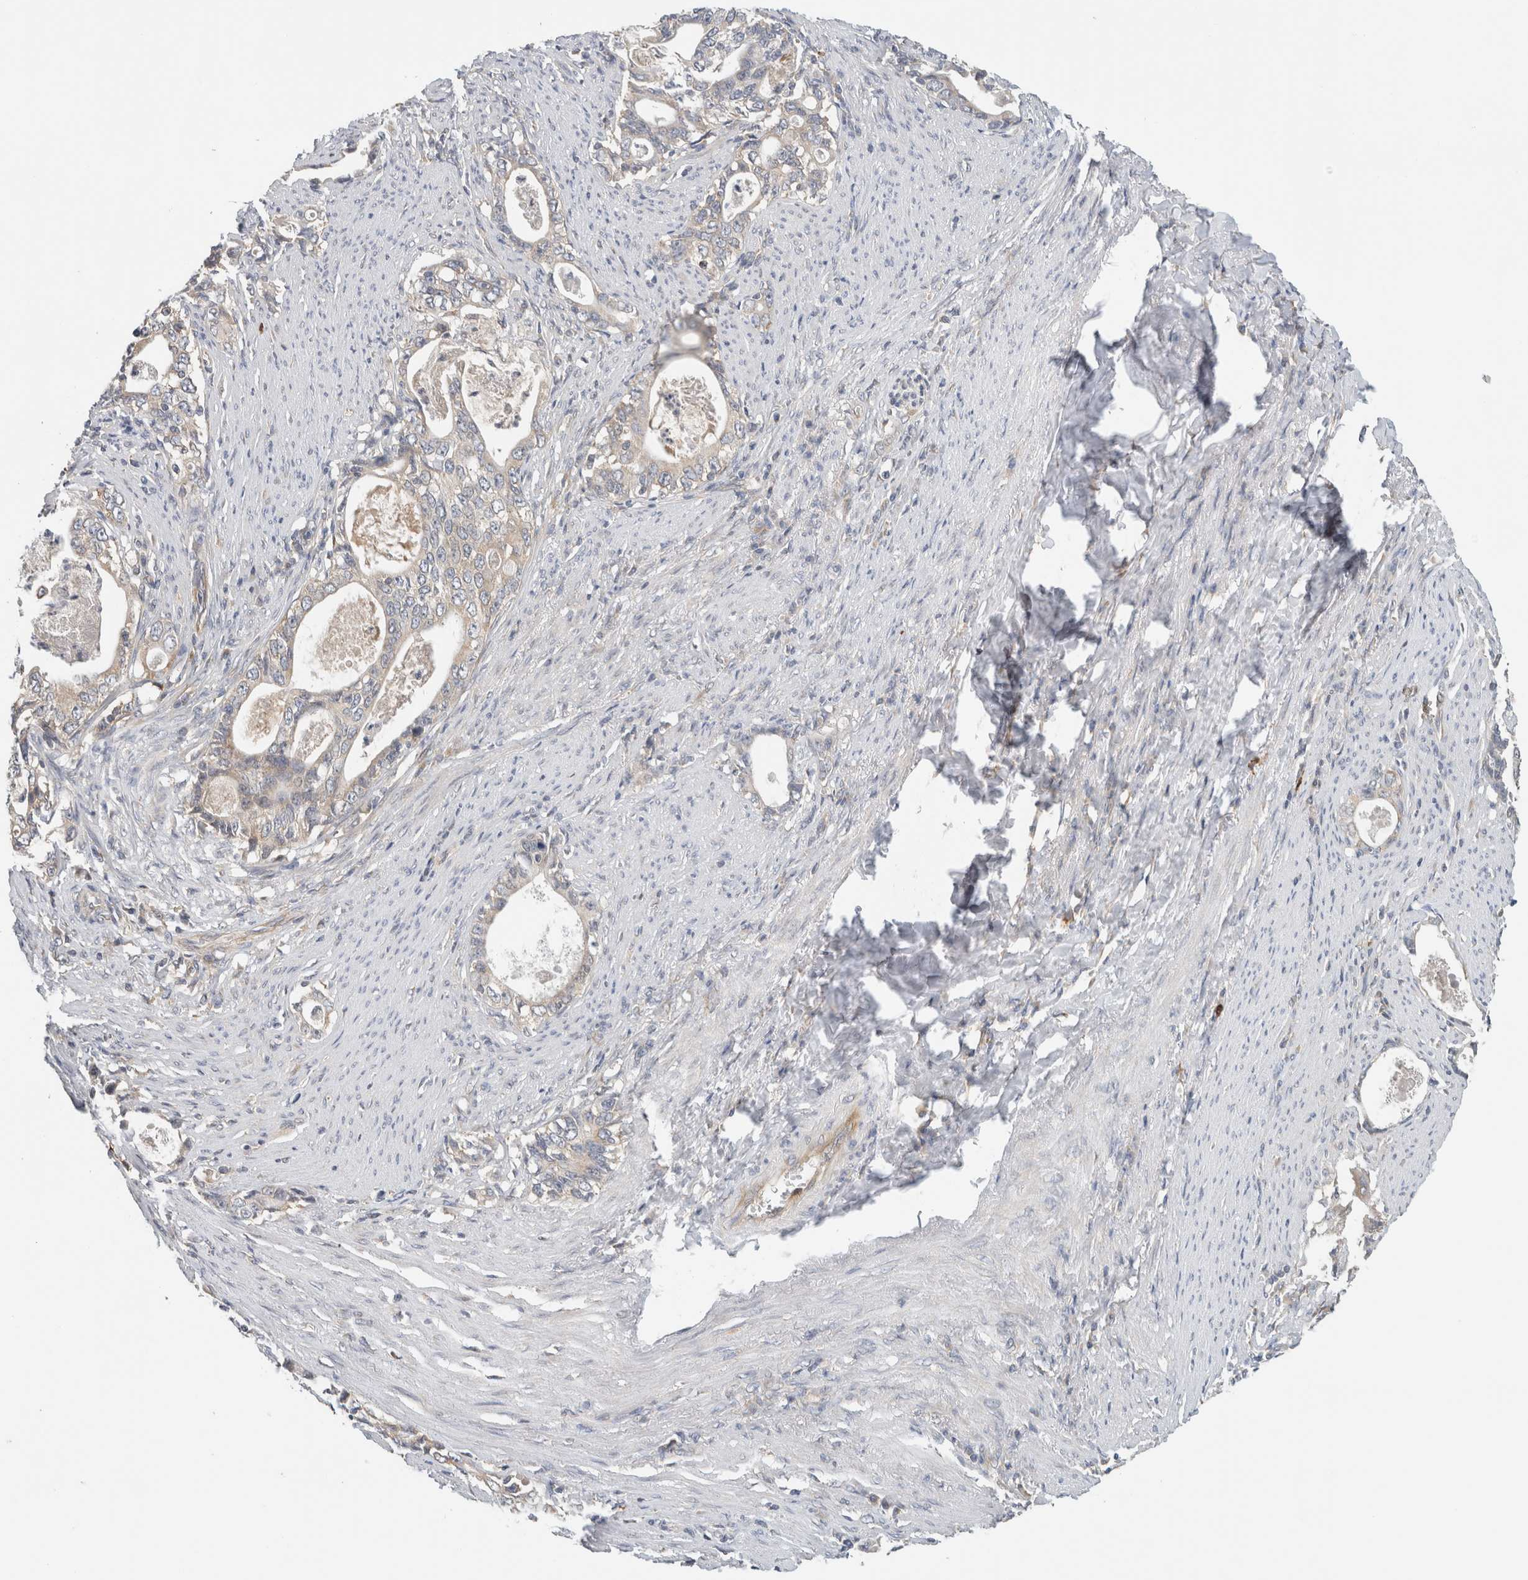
{"staining": {"intensity": "weak", "quantity": "<25%", "location": "cytoplasmic/membranous"}, "tissue": "stomach cancer", "cell_type": "Tumor cells", "image_type": "cancer", "snomed": [{"axis": "morphology", "description": "Adenocarcinoma, NOS"}, {"axis": "topography", "description": "Stomach, lower"}], "caption": "IHC of human stomach cancer (adenocarcinoma) displays no positivity in tumor cells. Brightfield microscopy of immunohistochemistry stained with DAB (3,3'-diaminobenzidine) (brown) and hematoxylin (blue), captured at high magnification.", "gene": "PUM1", "patient": {"sex": "female", "age": 72}}